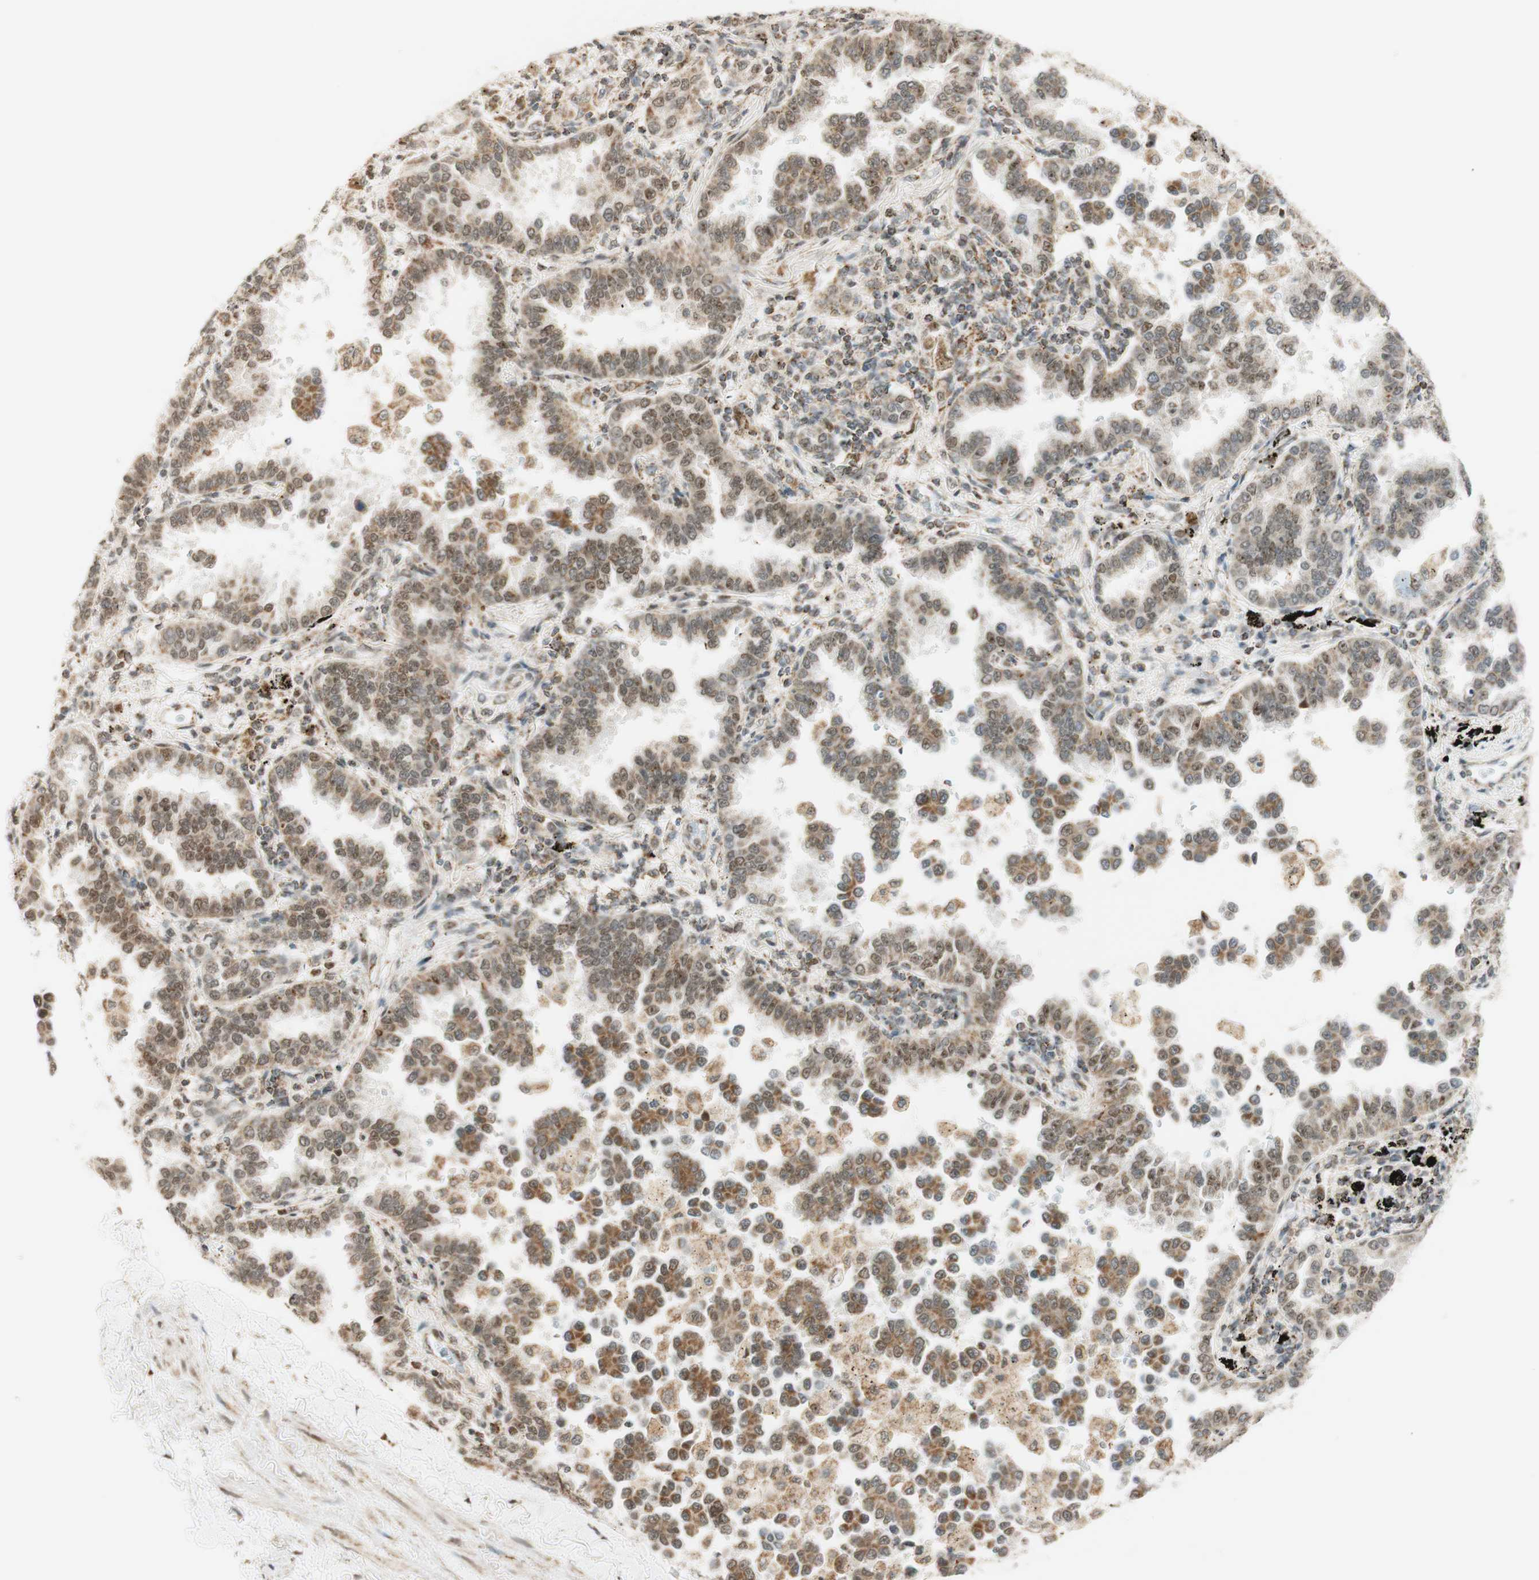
{"staining": {"intensity": "moderate", "quantity": ">75%", "location": "cytoplasmic/membranous,nuclear"}, "tissue": "lung cancer", "cell_type": "Tumor cells", "image_type": "cancer", "snomed": [{"axis": "morphology", "description": "Normal tissue, NOS"}, {"axis": "morphology", "description": "Adenocarcinoma, NOS"}, {"axis": "topography", "description": "Lung"}], "caption": "Immunohistochemical staining of human lung cancer shows moderate cytoplasmic/membranous and nuclear protein expression in about >75% of tumor cells.", "gene": "ZNF782", "patient": {"sex": "male", "age": 59}}